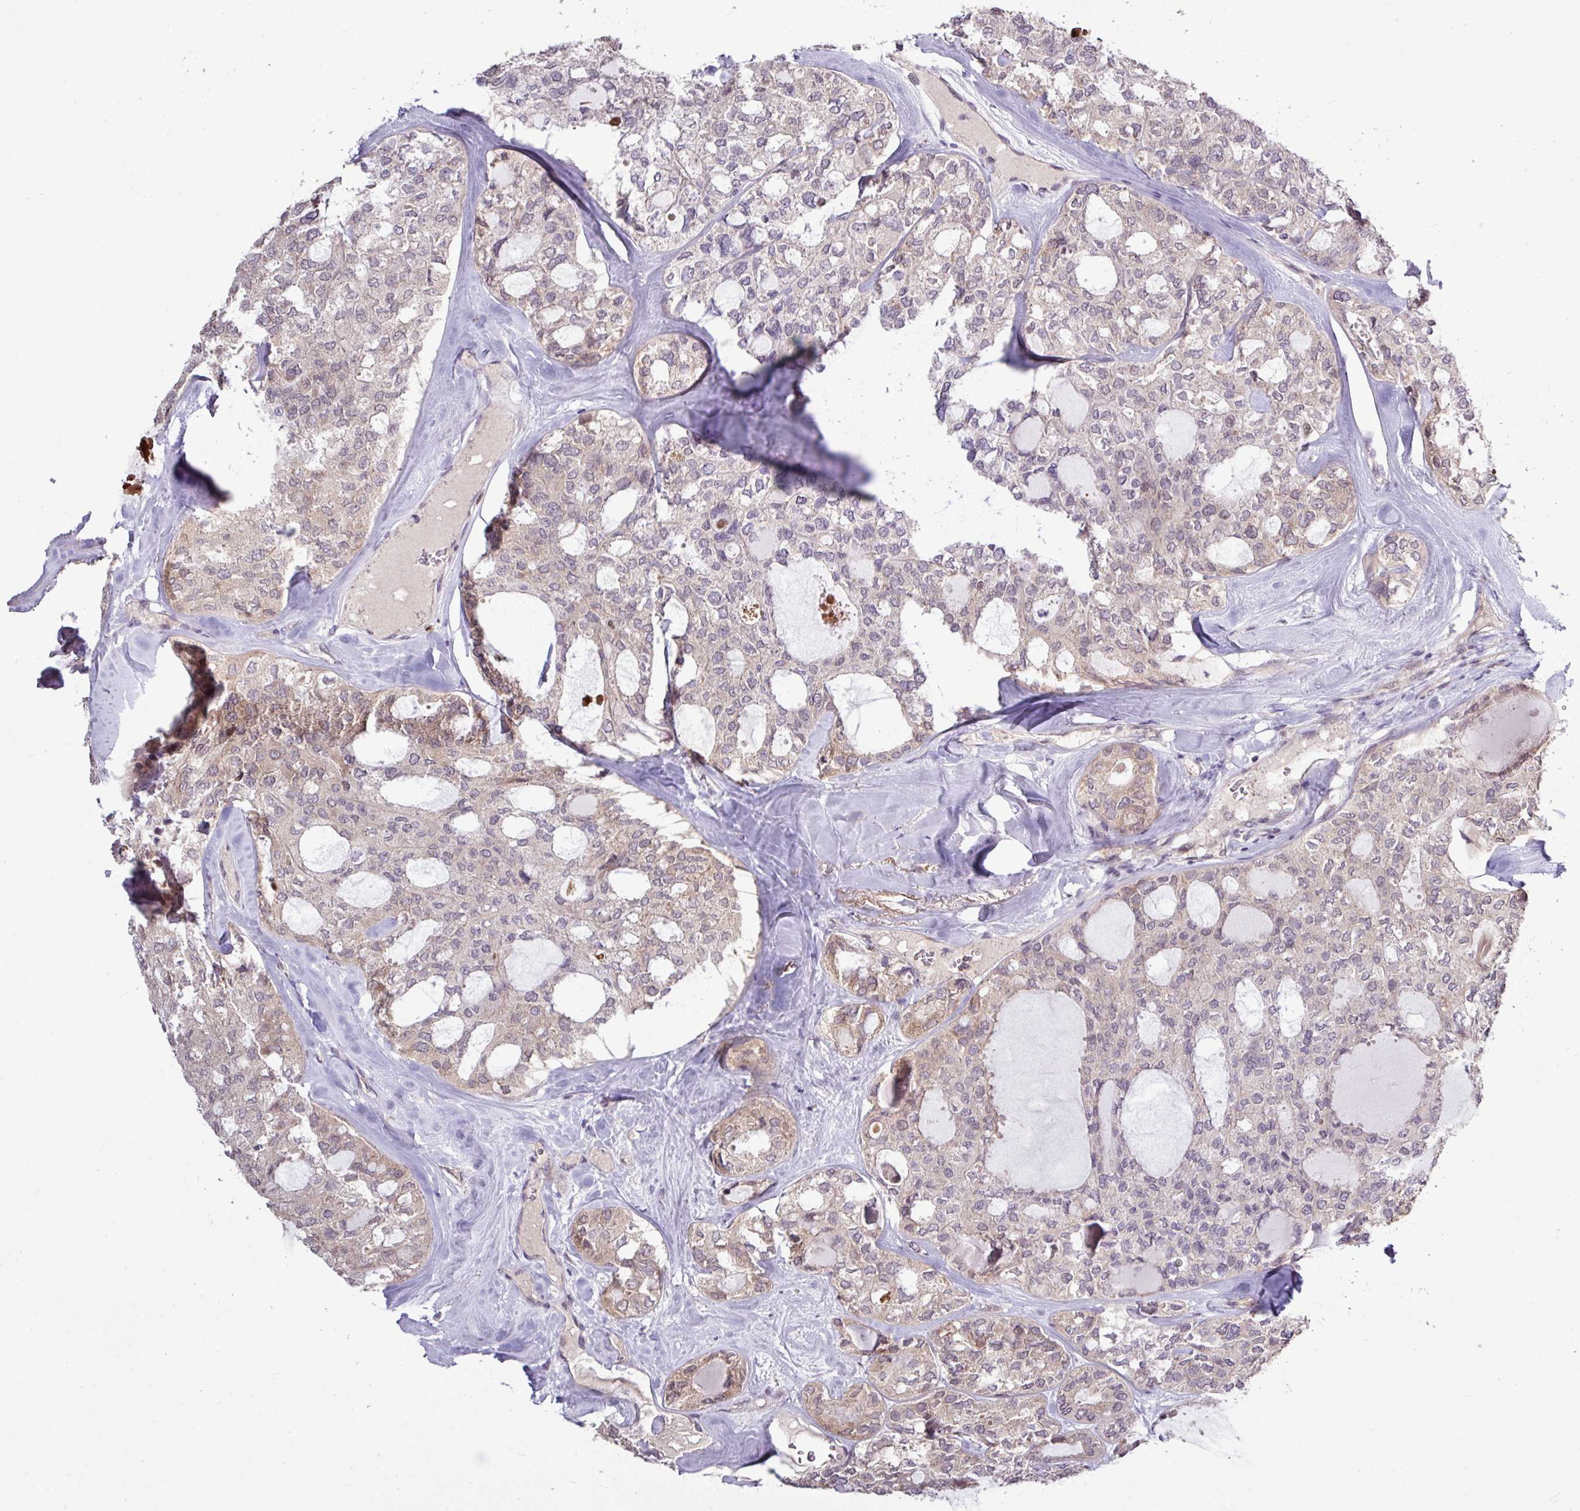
{"staining": {"intensity": "weak", "quantity": "25%-75%", "location": "cytoplasmic/membranous"}, "tissue": "thyroid cancer", "cell_type": "Tumor cells", "image_type": "cancer", "snomed": [{"axis": "morphology", "description": "Follicular adenoma carcinoma, NOS"}, {"axis": "topography", "description": "Thyroid gland"}], "caption": "The immunohistochemical stain labels weak cytoplasmic/membranous staining in tumor cells of thyroid cancer tissue.", "gene": "SKIC2", "patient": {"sex": "male", "age": 75}}